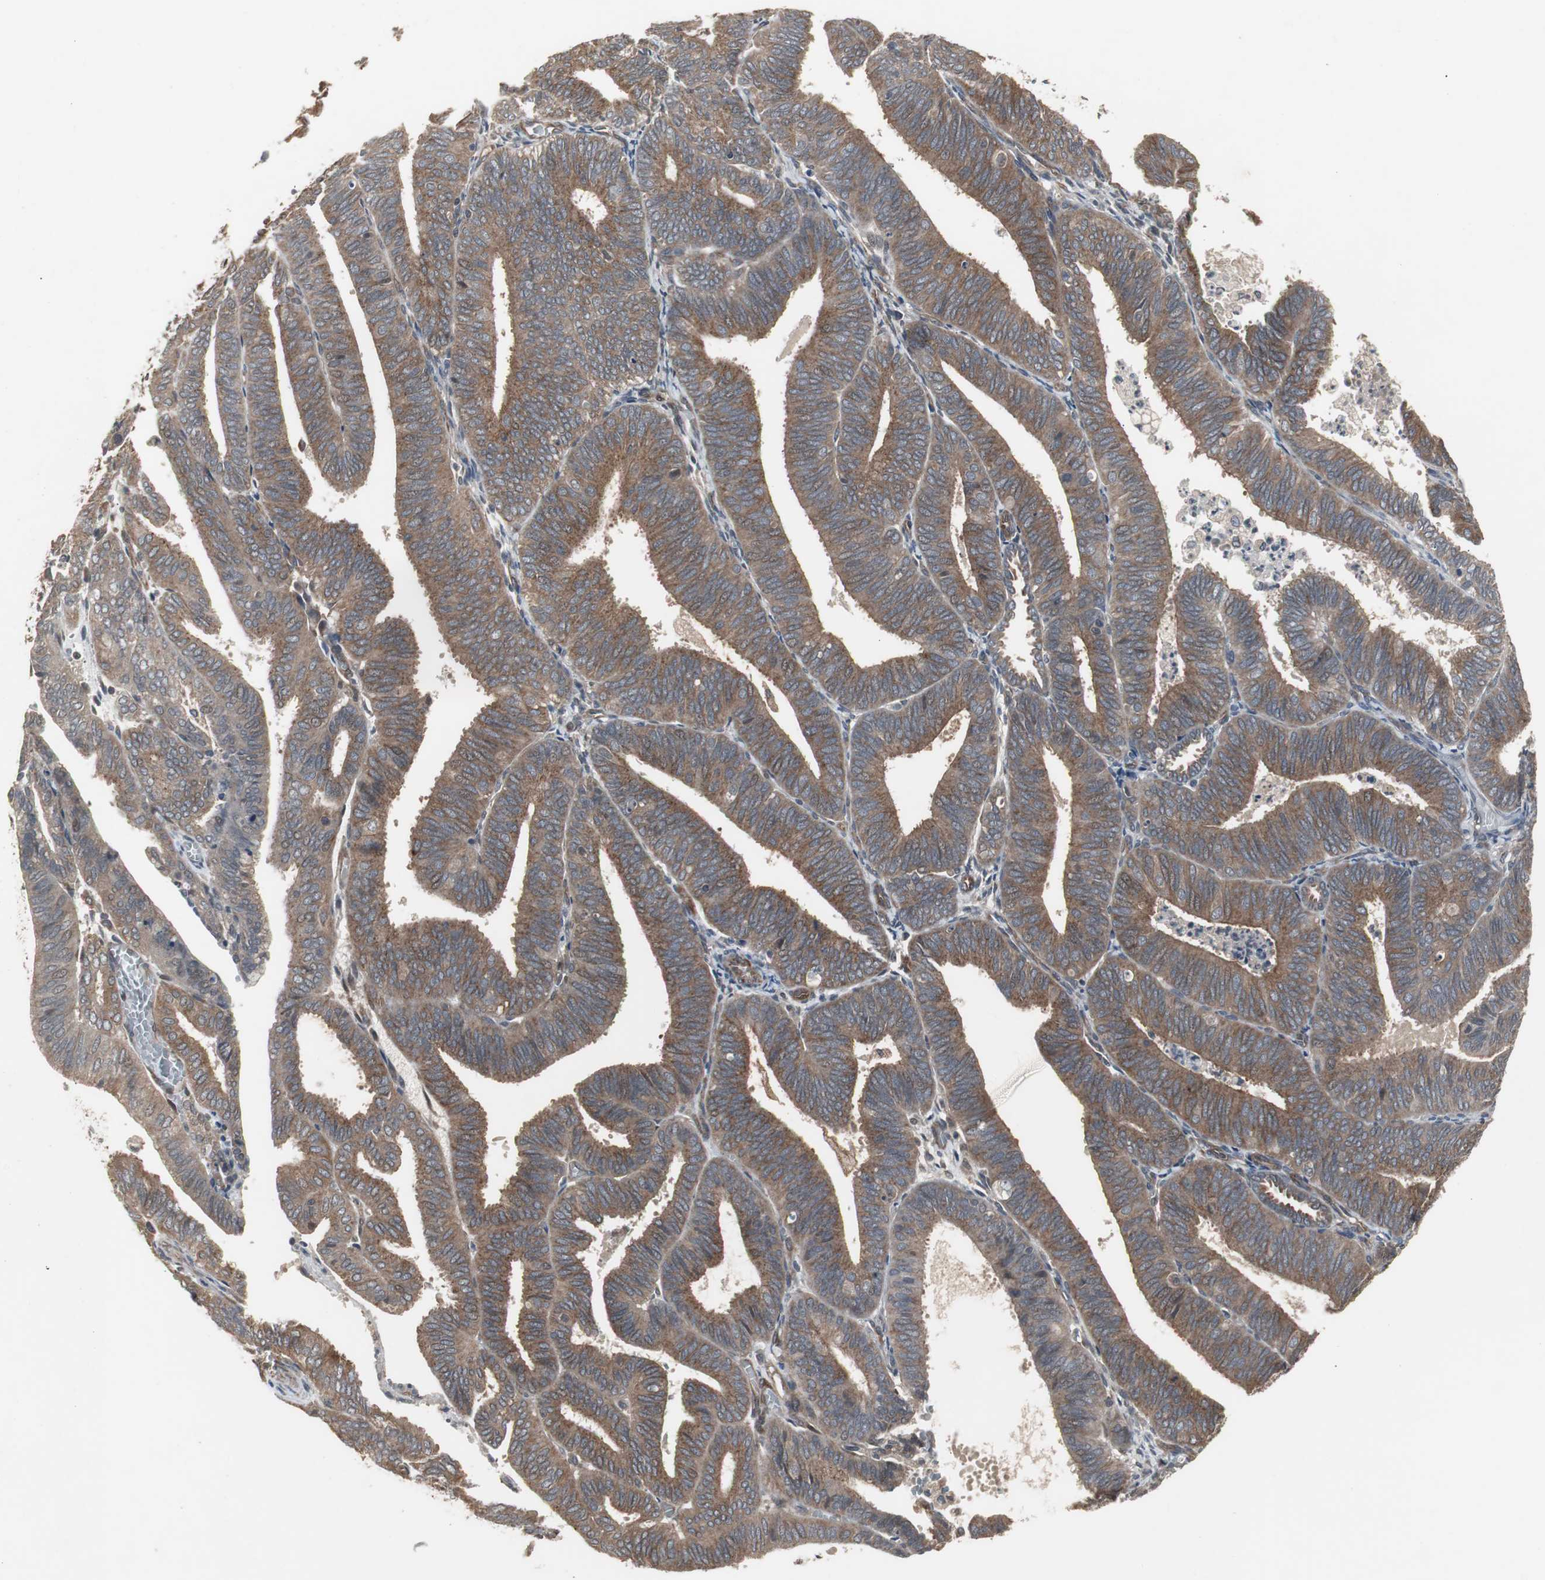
{"staining": {"intensity": "moderate", "quantity": ">75%", "location": "cytoplasmic/membranous"}, "tissue": "endometrial cancer", "cell_type": "Tumor cells", "image_type": "cancer", "snomed": [{"axis": "morphology", "description": "Adenocarcinoma, NOS"}, {"axis": "topography", "description": "Uterus"}], "caption": "High-power microscopy captured an IHC image of endometrial cancer (adenocarcinoma), revealing moderate cytoplasmic/membranous expression in about >75% of tumor cells. (Brightfield microscopy of DAB IHC at high magnification).", "gene": "ATP2B2", "patient": {"sex": "female", "age": 60}}